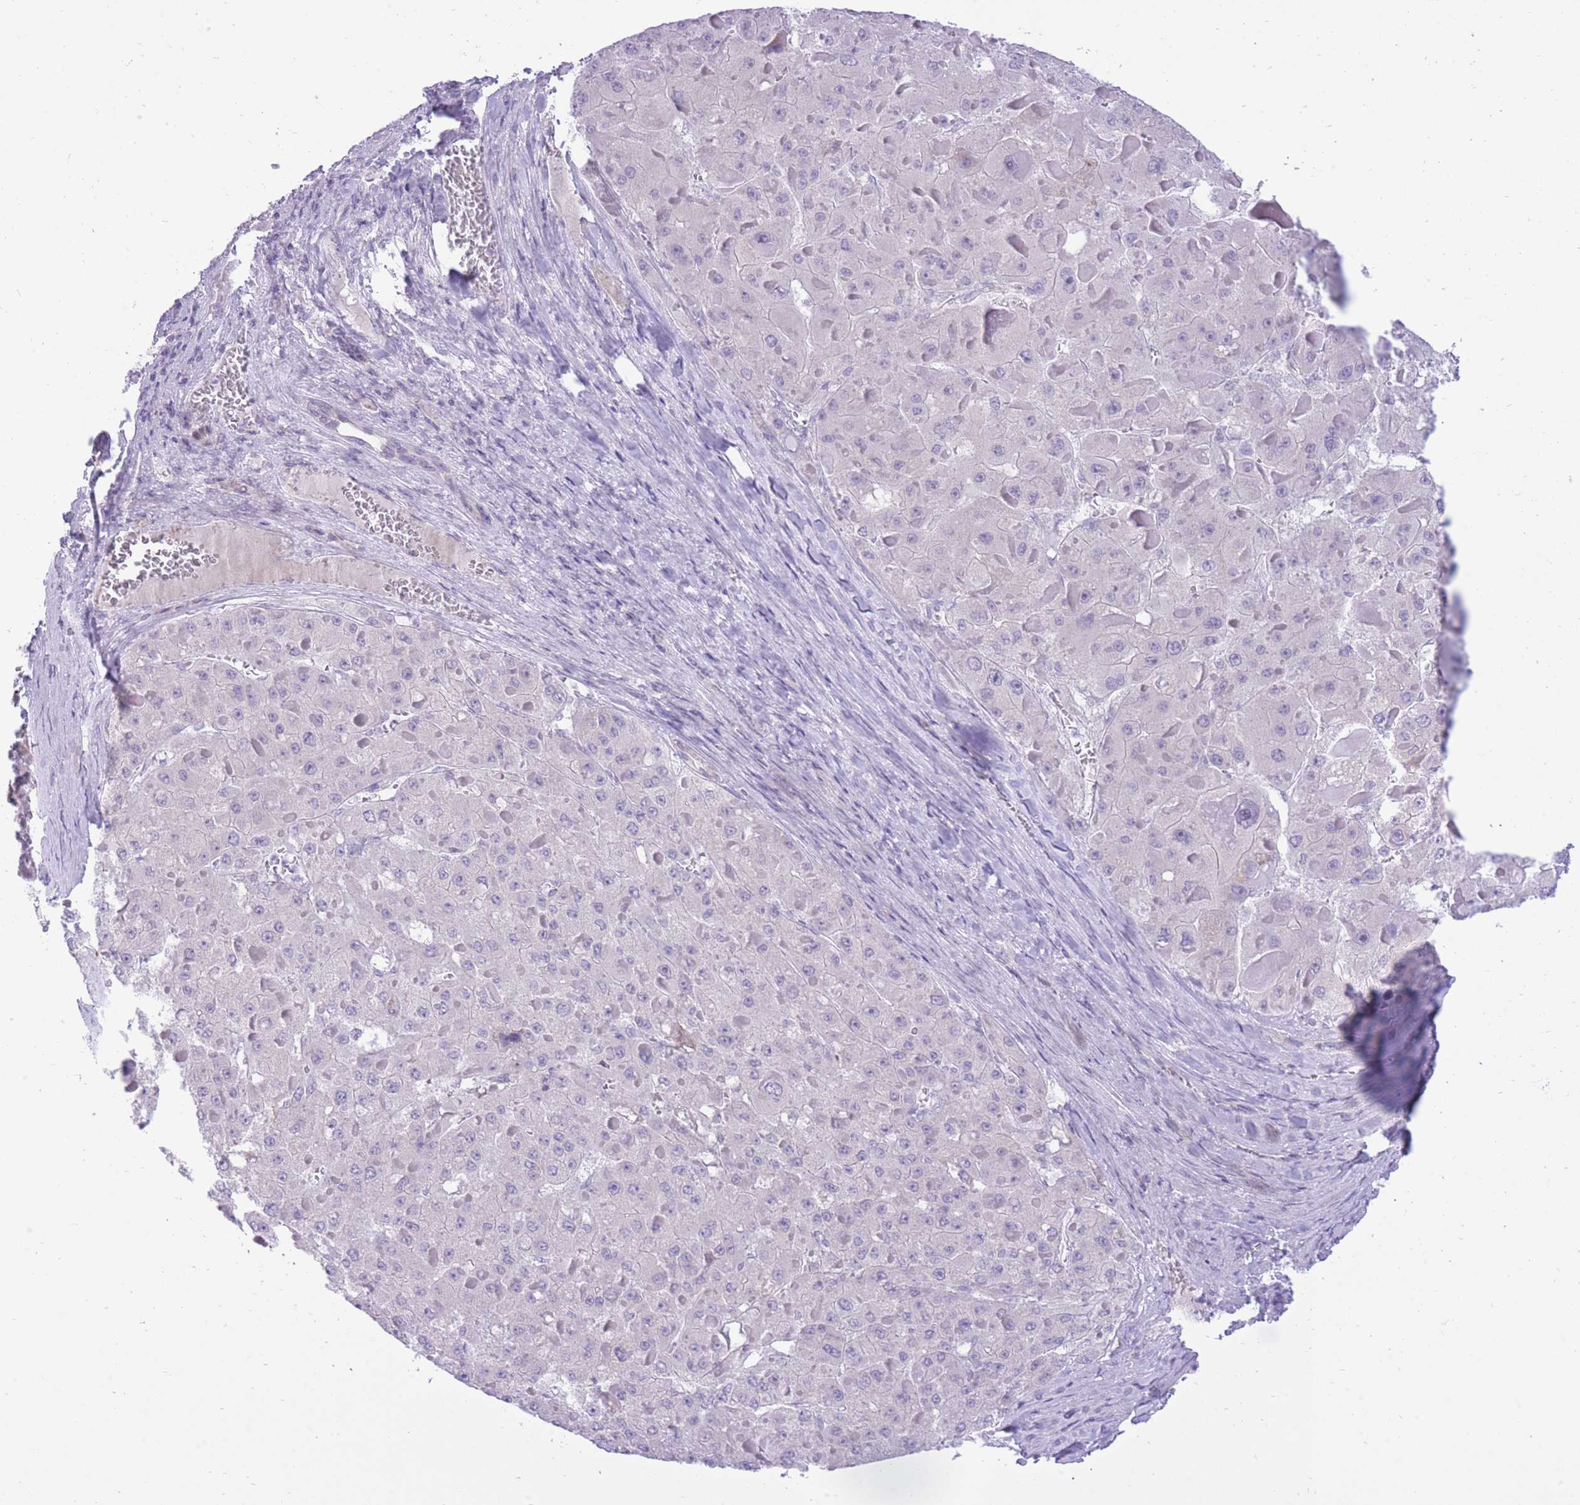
{"staining": {"intensity": "negative", "quantity": "none", "location": "none"}, "tissue": "liver cancer", "cell_type": "Tumor cells", "image_type": "cancer", "snomed": [{"axis": "morphology", "description": "Carcinoma, Hepatocellular, NOS"}, {"axis": "topography", "description": "Liver"}], "caption": "The immunohistochemistry image has no significant staining in tumor cells of liver cancer tissue. (DAB immunohistochemistry (IHC) with hematoxylin counter stain).", "gene": "DENND2D", "patient": {"sex": "female", "age": 73}}